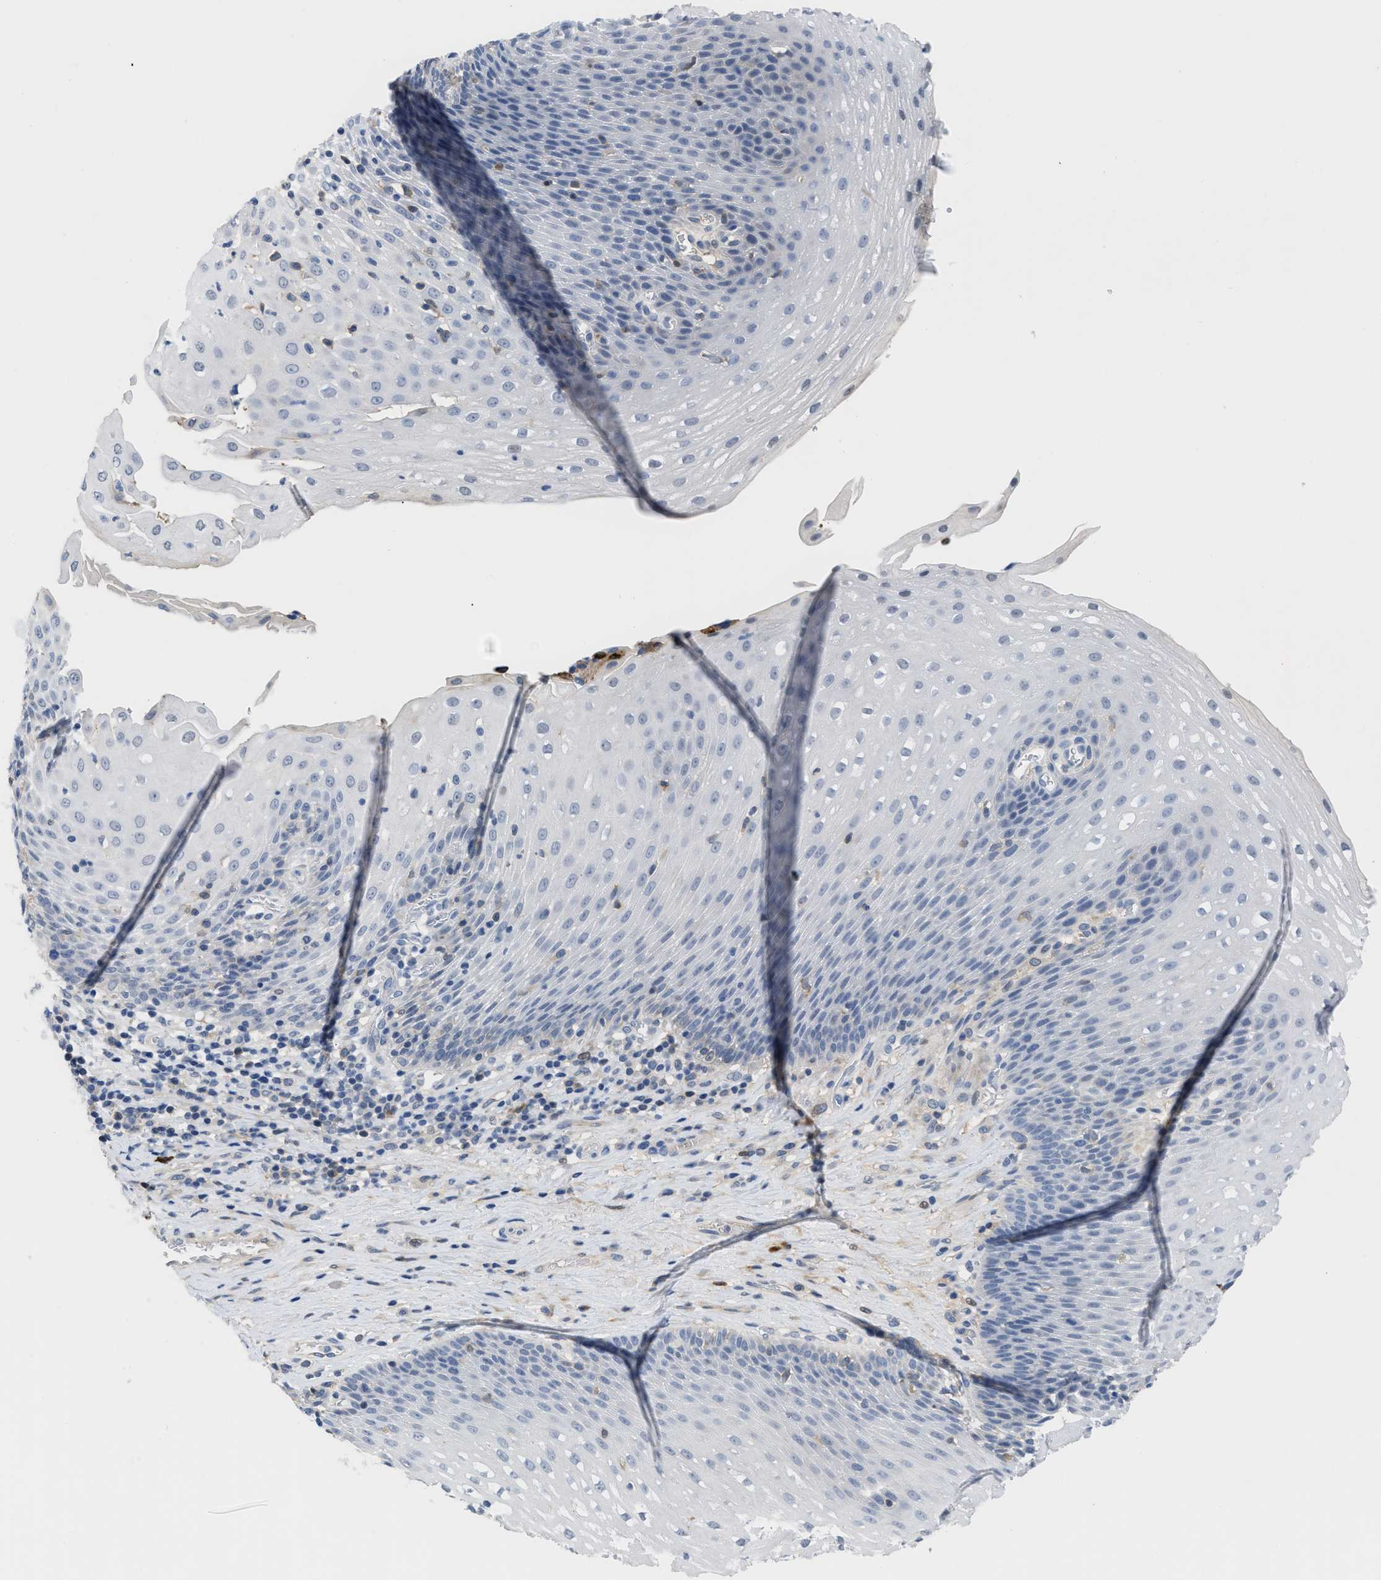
{"staining": {"intensity": "negative", "quantity": "none", "location": "none"}, "tissue": "esophagus", "cell_type": "Squamous epithelial cells", "image_type": "normal", "snomed": [{"axis": "morphology", "description": "Normal tissue, NOS"}, {"axis": "topography", "description": "Esophagus"}], "caption": "Benign esophagus was stained to show a protein in brown. There is no significant positivity in squamous epithelial cells. Brightfield microscopy of immunohistochemistry stained with DAB (3,3'-diaminobenzidine) (brown) and hematoxylin (blue), captured at high magnification.", "gene": "OR9K2", "patient": {"sex": "male", "age": 48}}